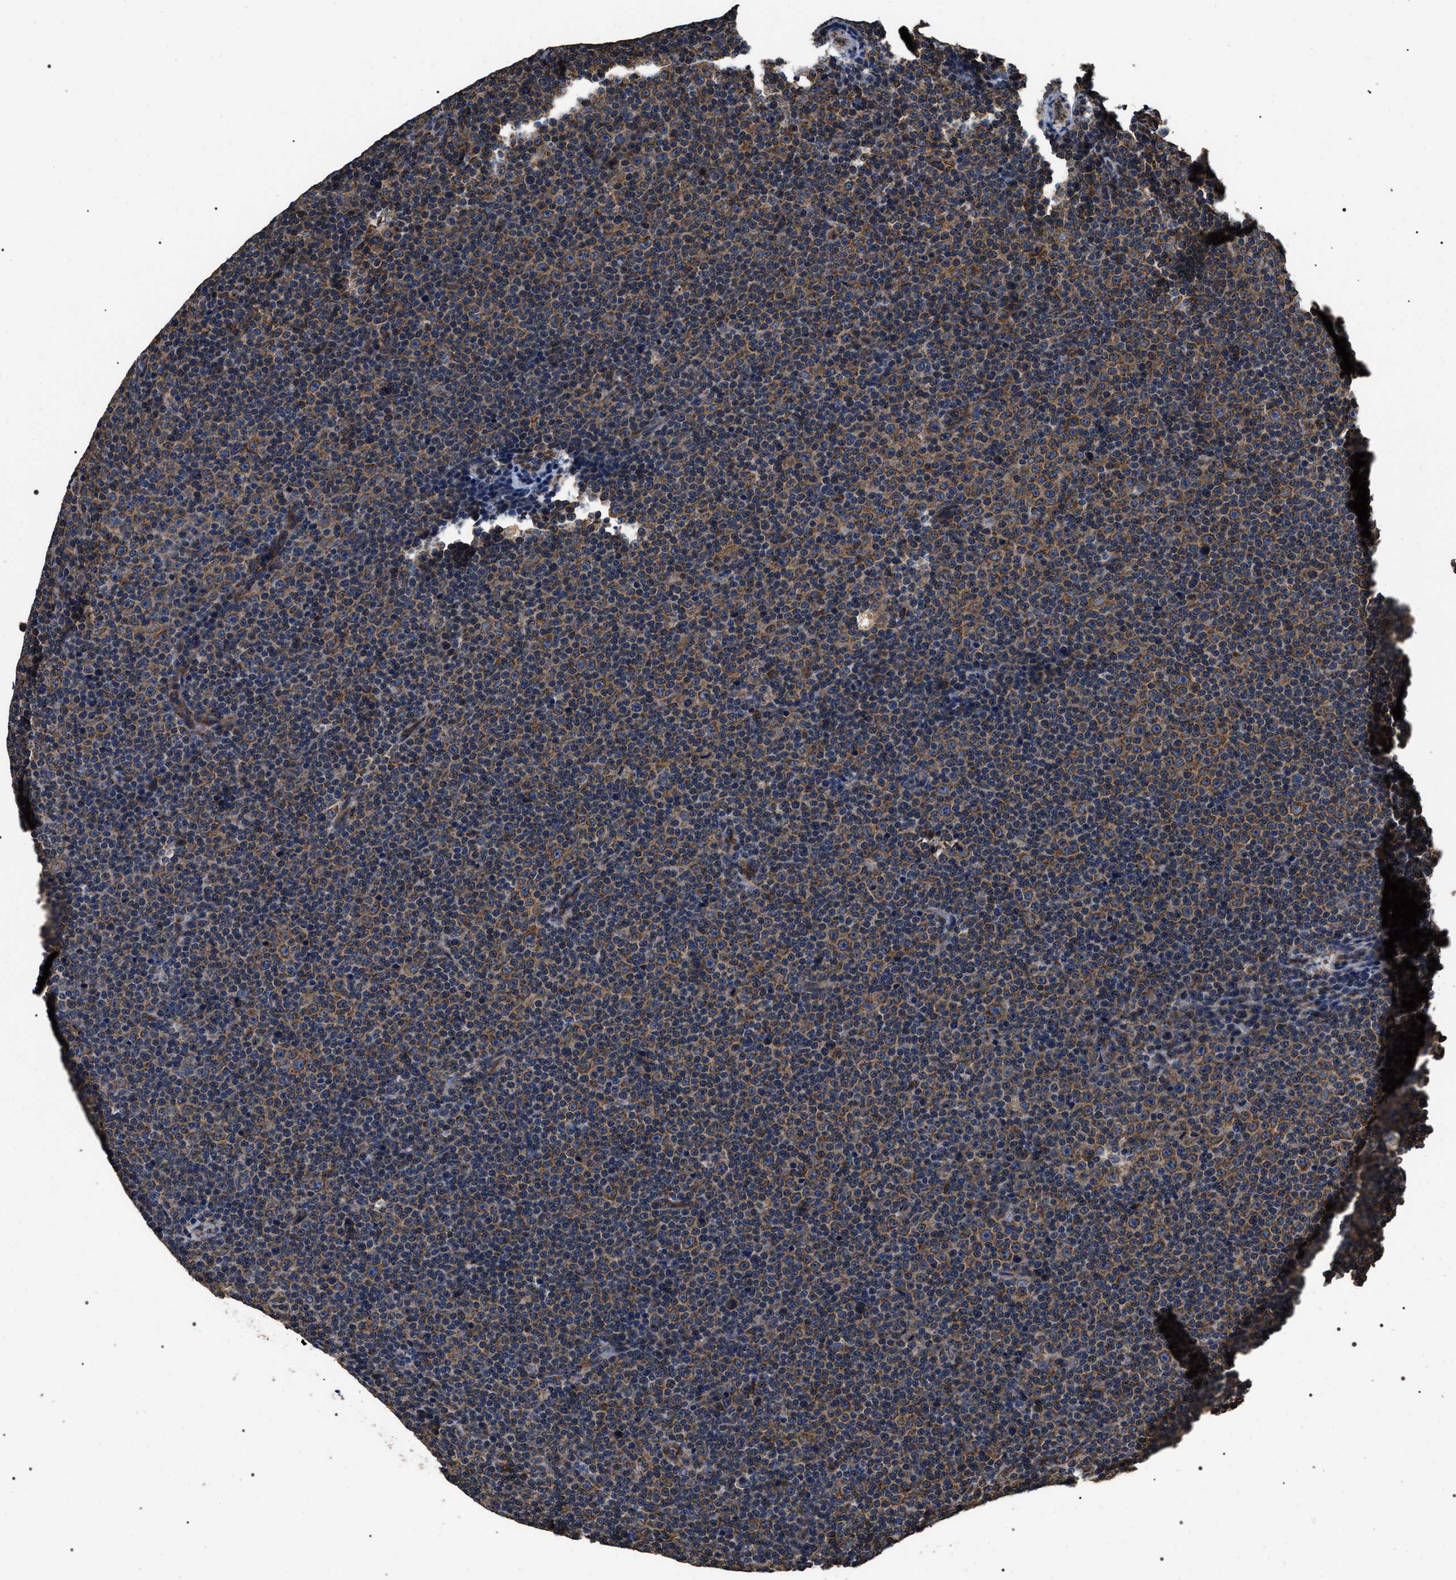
{"staining": {"intensity": "moderate", "quantity": ">75%", "location": "cytoplasmic/membranous"}, "tissue": "lymphoma", "cell_type": "Tumor cells", "image_type": "cancer", "snomed": [{"axis": "morphology", "description": "Malignant lymphoma, non-Hodgkin's type, Low grade"}, {"axis": "topography", "description": "Lymph node"}], "caption": "This micrograph reveals low-grade malignant lymphoma, non-Hodgkin's type stained with IHC to label a protein in brown. The cytoplasmic/membranous of tumor cells show moderate positivity for the protein. Nuclei are counter-stained blue.", "gene": "KTN1", "patient": {"sex": "female", "age": 67}}